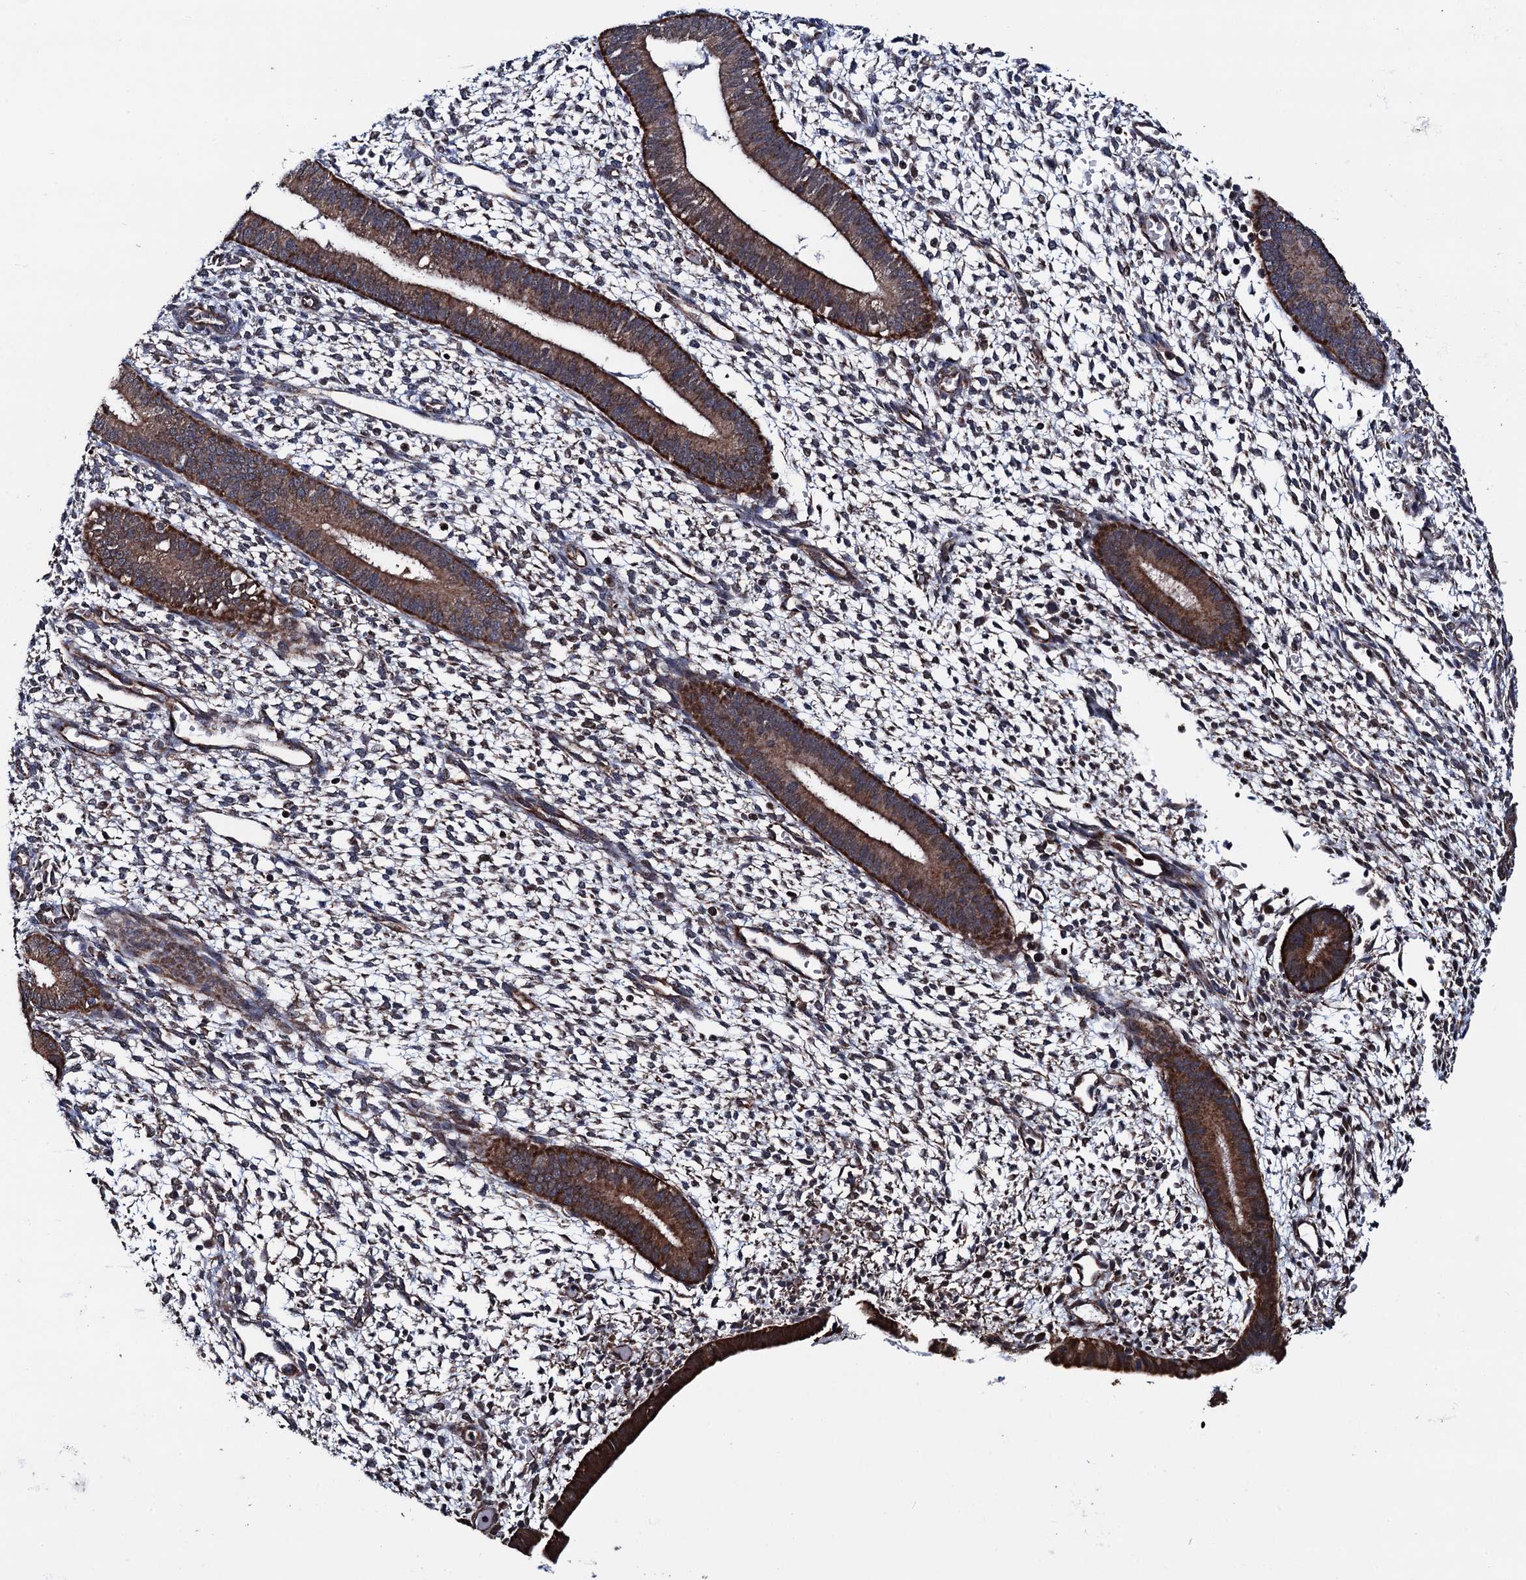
{"staining": {"intensity": "weak", "quantity": "25%-75%", "location": "cytoplasmic/membranous"}, "tissue": "endometrium", "cell_type": "Cells in endometrial stroma", "image_type": "normal", "snomed": [{"axis": "morphology", "description": "Normal tissue, NOS"}, {"axis": "topography", "description": "Endometrium"}], "caption": "Approximately 25%-75% of cells in endometrial stroma in unremarkable endometrium demonstrate weak cytoplasmic/membranous protein expression as visualized by brown immunohistochemical staining.", "gene": "PTCD3", "patient": {"sex": "female", "age": 46}}